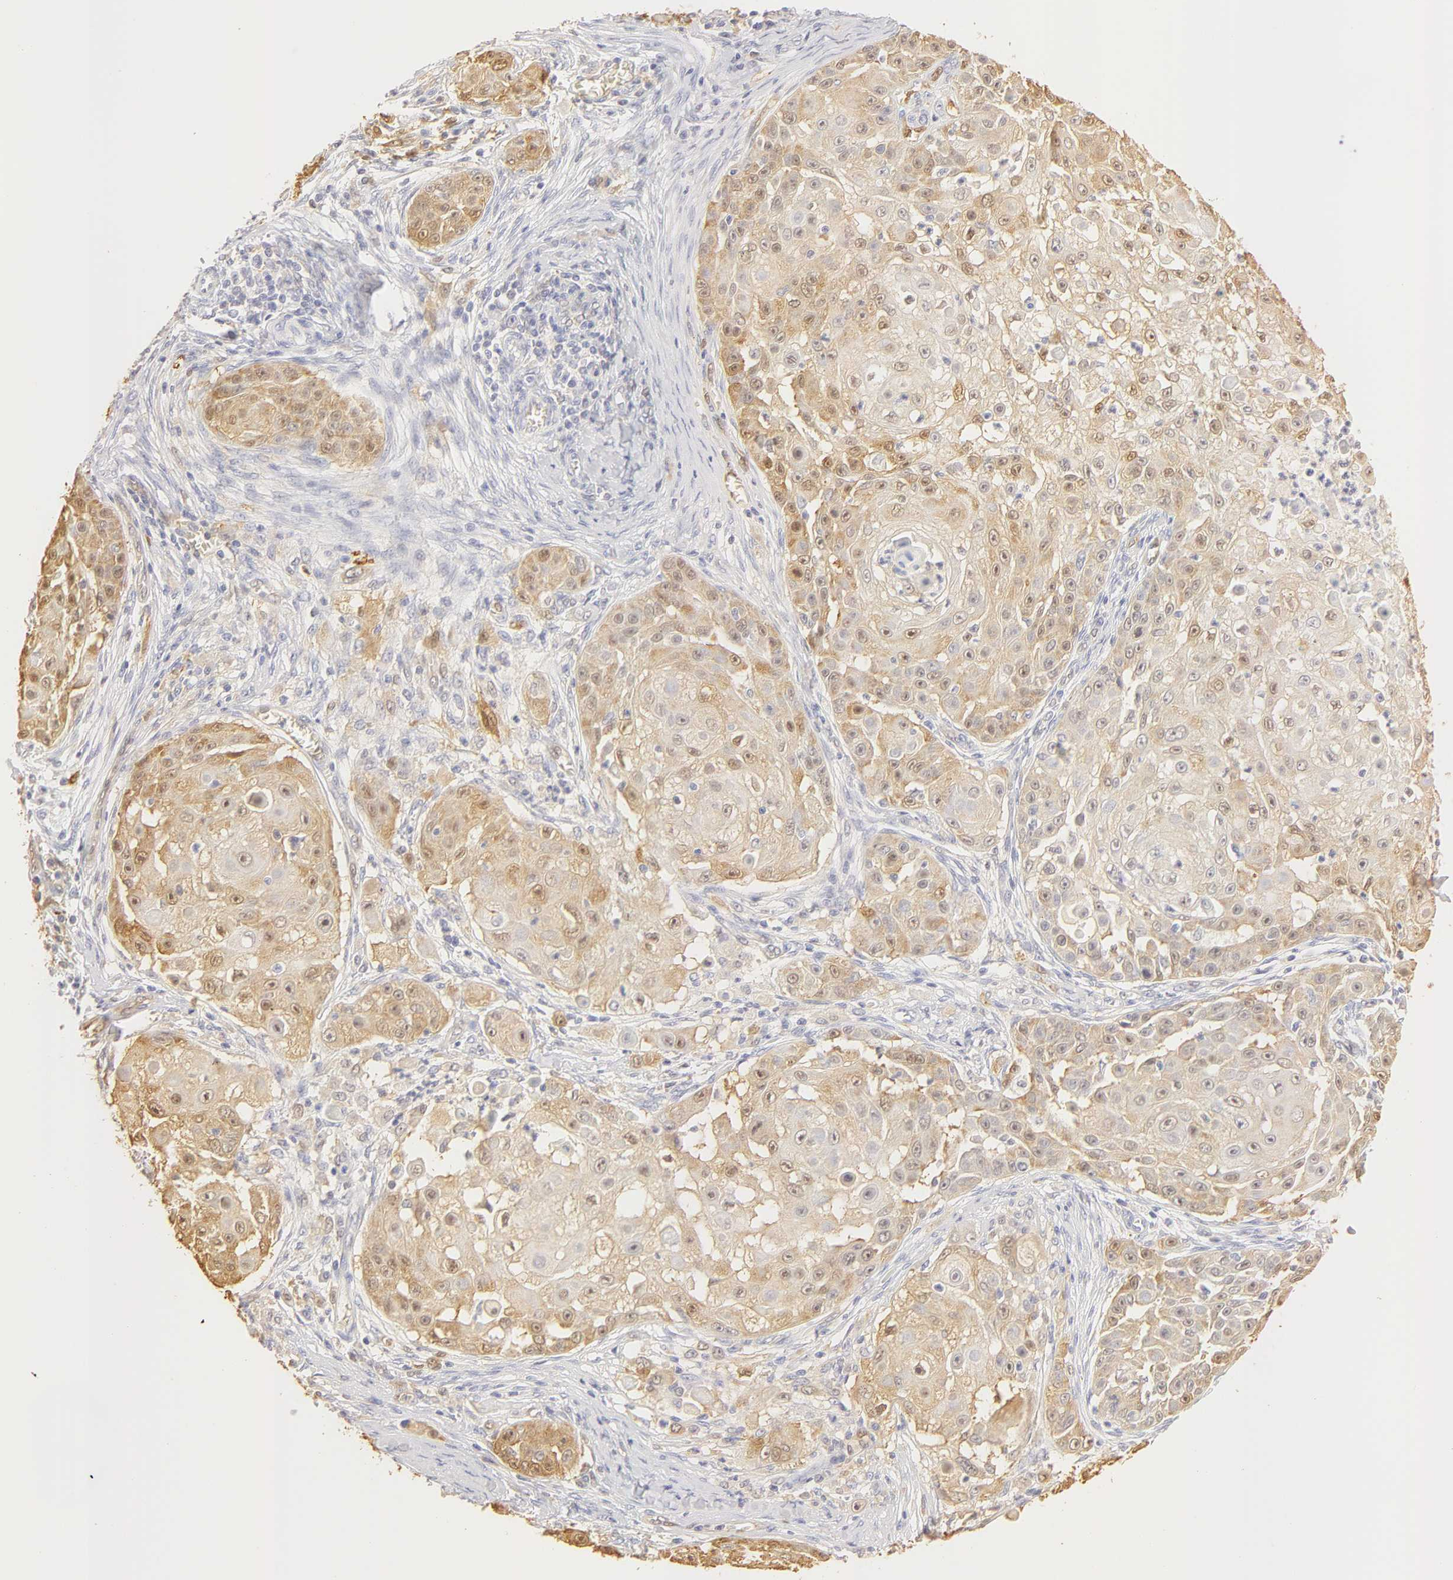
{"staining": {"intensity": "weak", "quantity": "<25%", "location": "nuclear"}, "tissue": "skin cancer", "cell_type": "Tumor cells", "image_type": "cancer", "snomed": [{"axis": "morphology", "description": "Squamous cell carcinoma, NOS"}, {"axis": "topography", "description": "Skin"}], "caption": "The histopathology image exhibits no significant expression in tumor cells of squamous cell carcinoma (skin). (DAB immunohistochemistry visualized using brightfield microscopy, high magnification).", "gene": "CA2", "patient": {"sex": "female", "age": 57}}